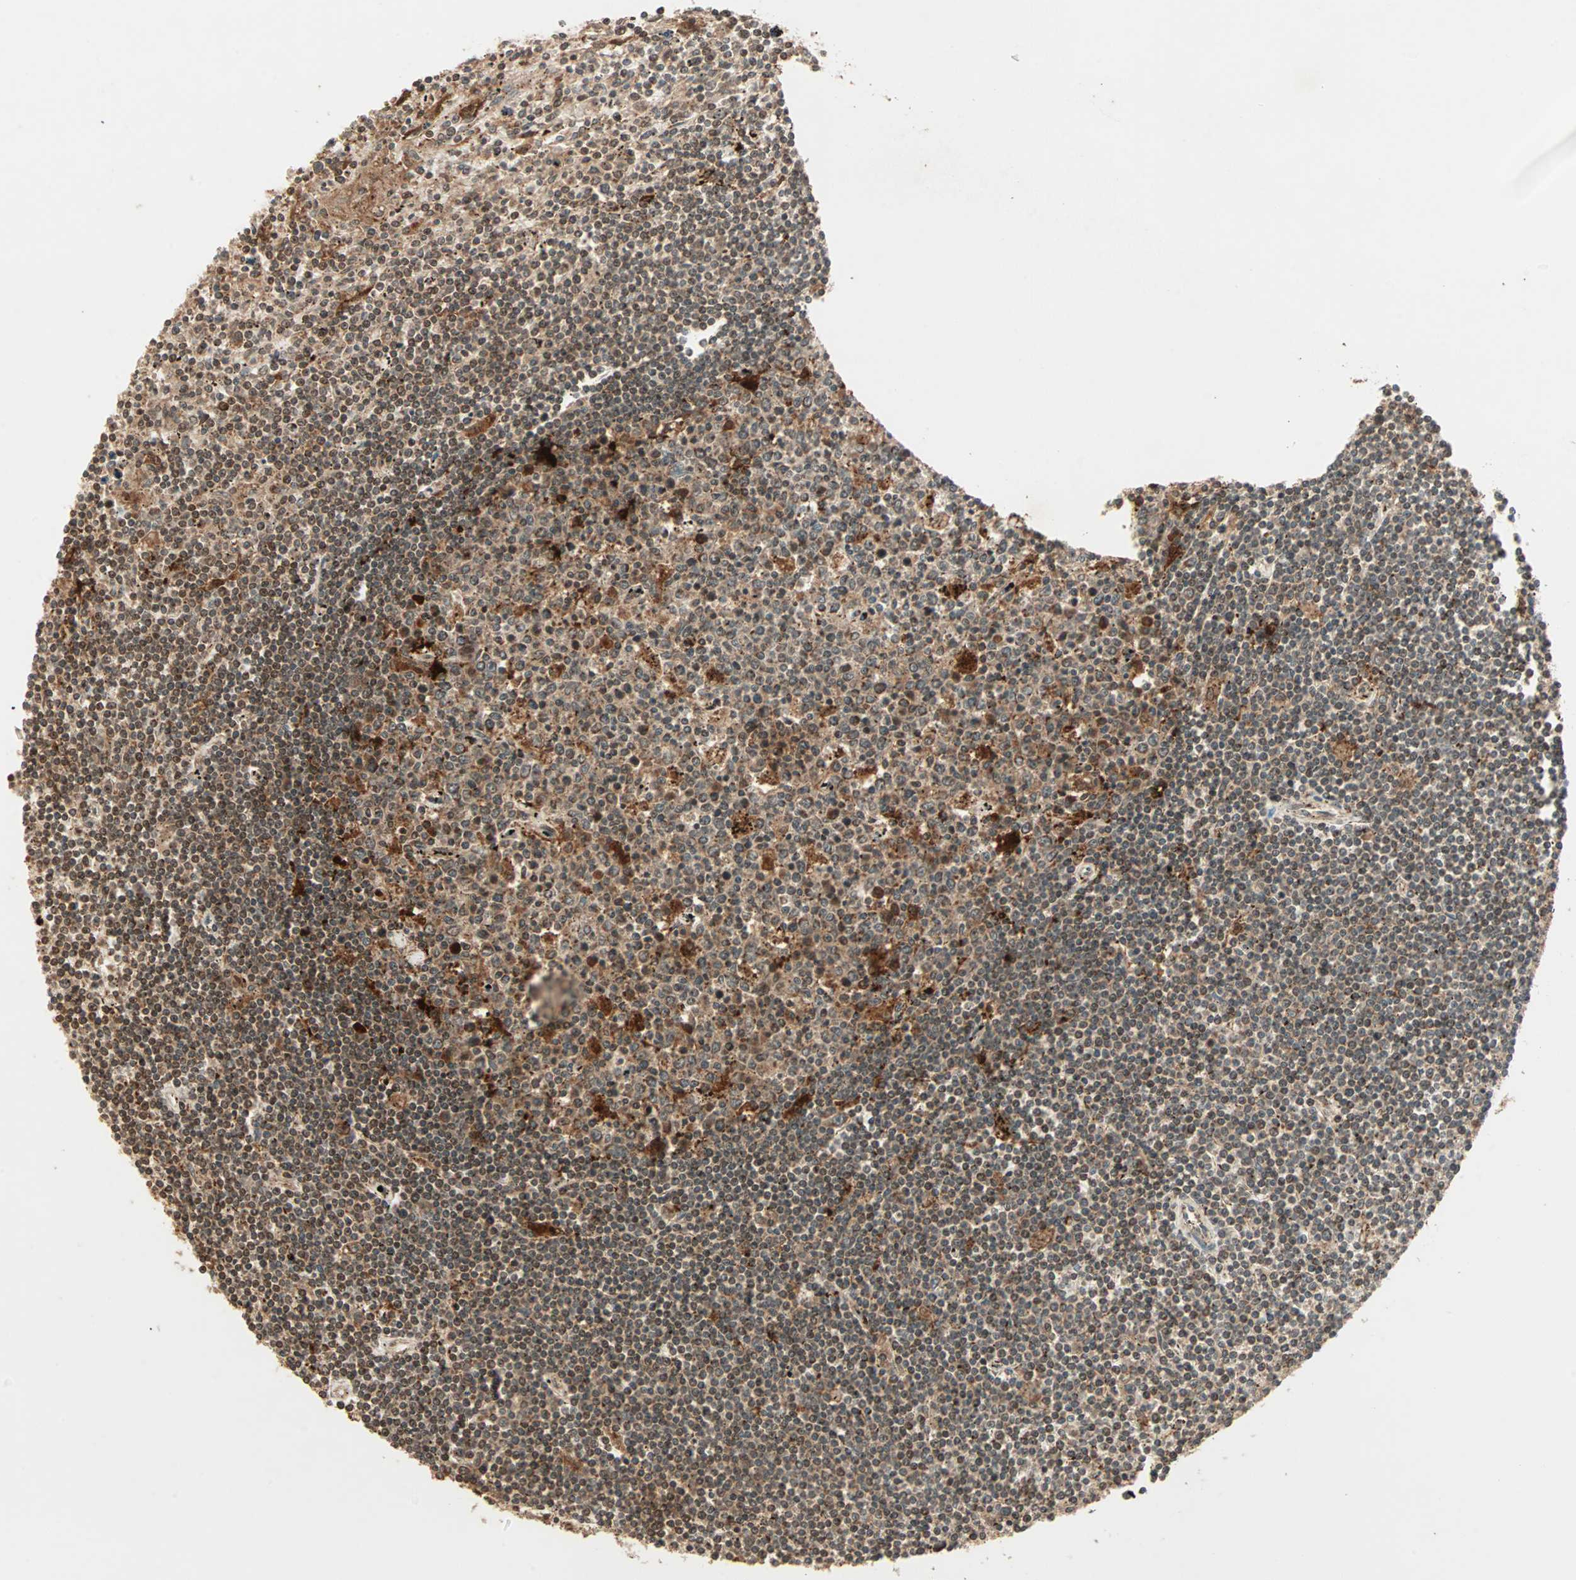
{"staining": {"intensity": "moderate", "quantity": ">75%", "location": "cytoplasmic/membranous,nuclear"}, "tissue": "lymphoma", "cell_type": "Tumor cells", "image_type": "cancer", "snomed": [{"axis": "morphology", "description": "Malignant lymphoma, non-Hodgkin's type, Low grade"}, {"axis": "topography", "description": "Spleen"}], "caption": "Immunohistochemical staining of lymphoma exhibits moderate cytoplasmic/membranous and nuclear protein staining in approximately >75% of tumor cells. (DAB IHC with brightfield microscopy, high magnification).", "gene": "RFFL", "patient": {"sex": "male", "age": 76}}